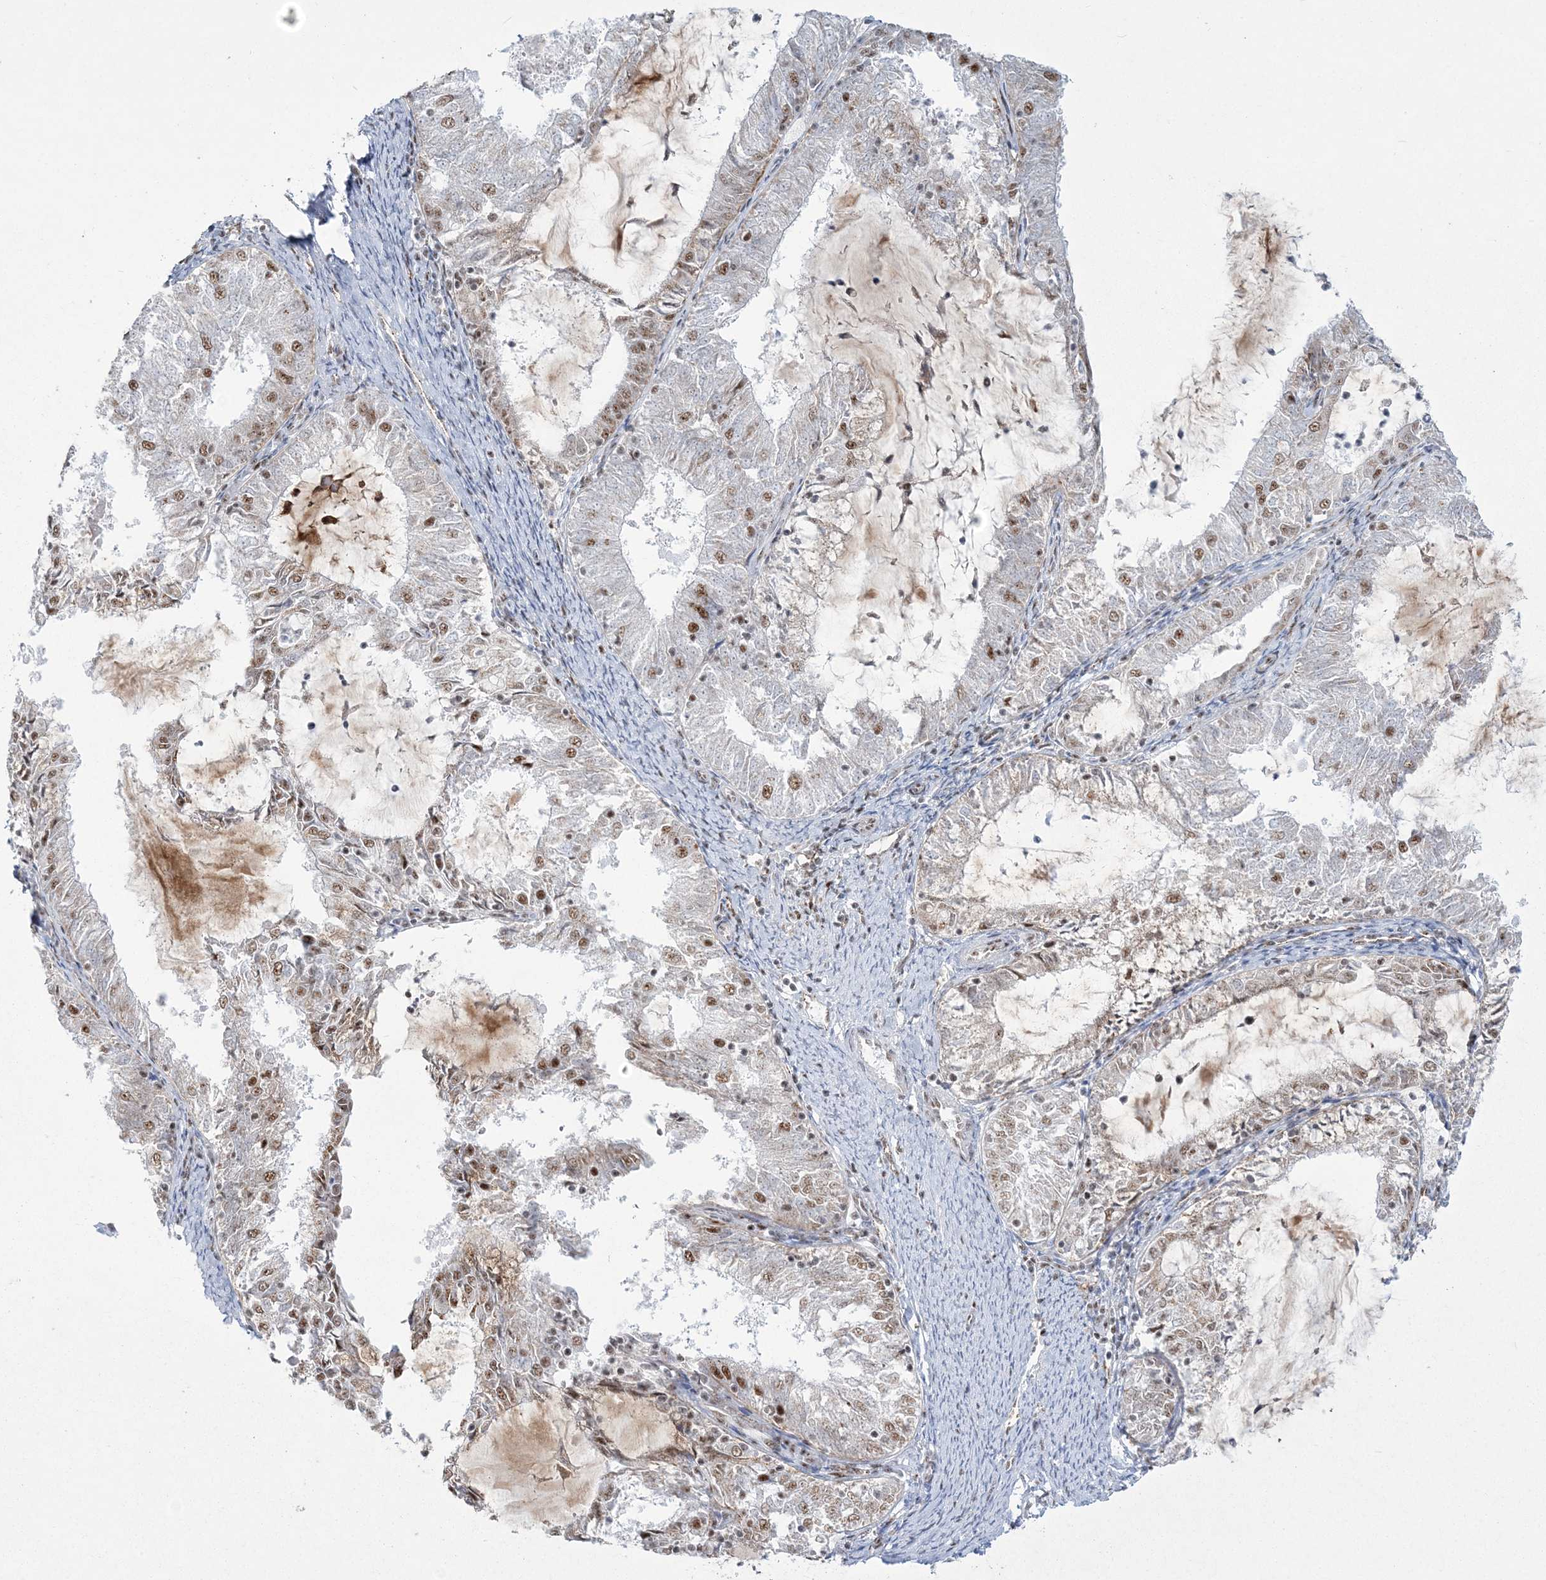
{"staining": {"intensity": "moderate", "quantity": "<25%", "location": "nuclear"}, "tissue": "endometrial cancer", "cell_type": "Tumor cells", "image_type": "cancer", "snomed": [{"axis": "morphology", "description": "Adenocarcinoma, NOS"}, {"axis": "topography", "description": "Endometrium"}], "caption": "Immunohistochemistry (DAB) staining of endometrial cancer displays moderate nuclear protein expression in about <25% of tumor cells.", "gene": "RBM17", "patient": {"sex": "female", "age": 57}}